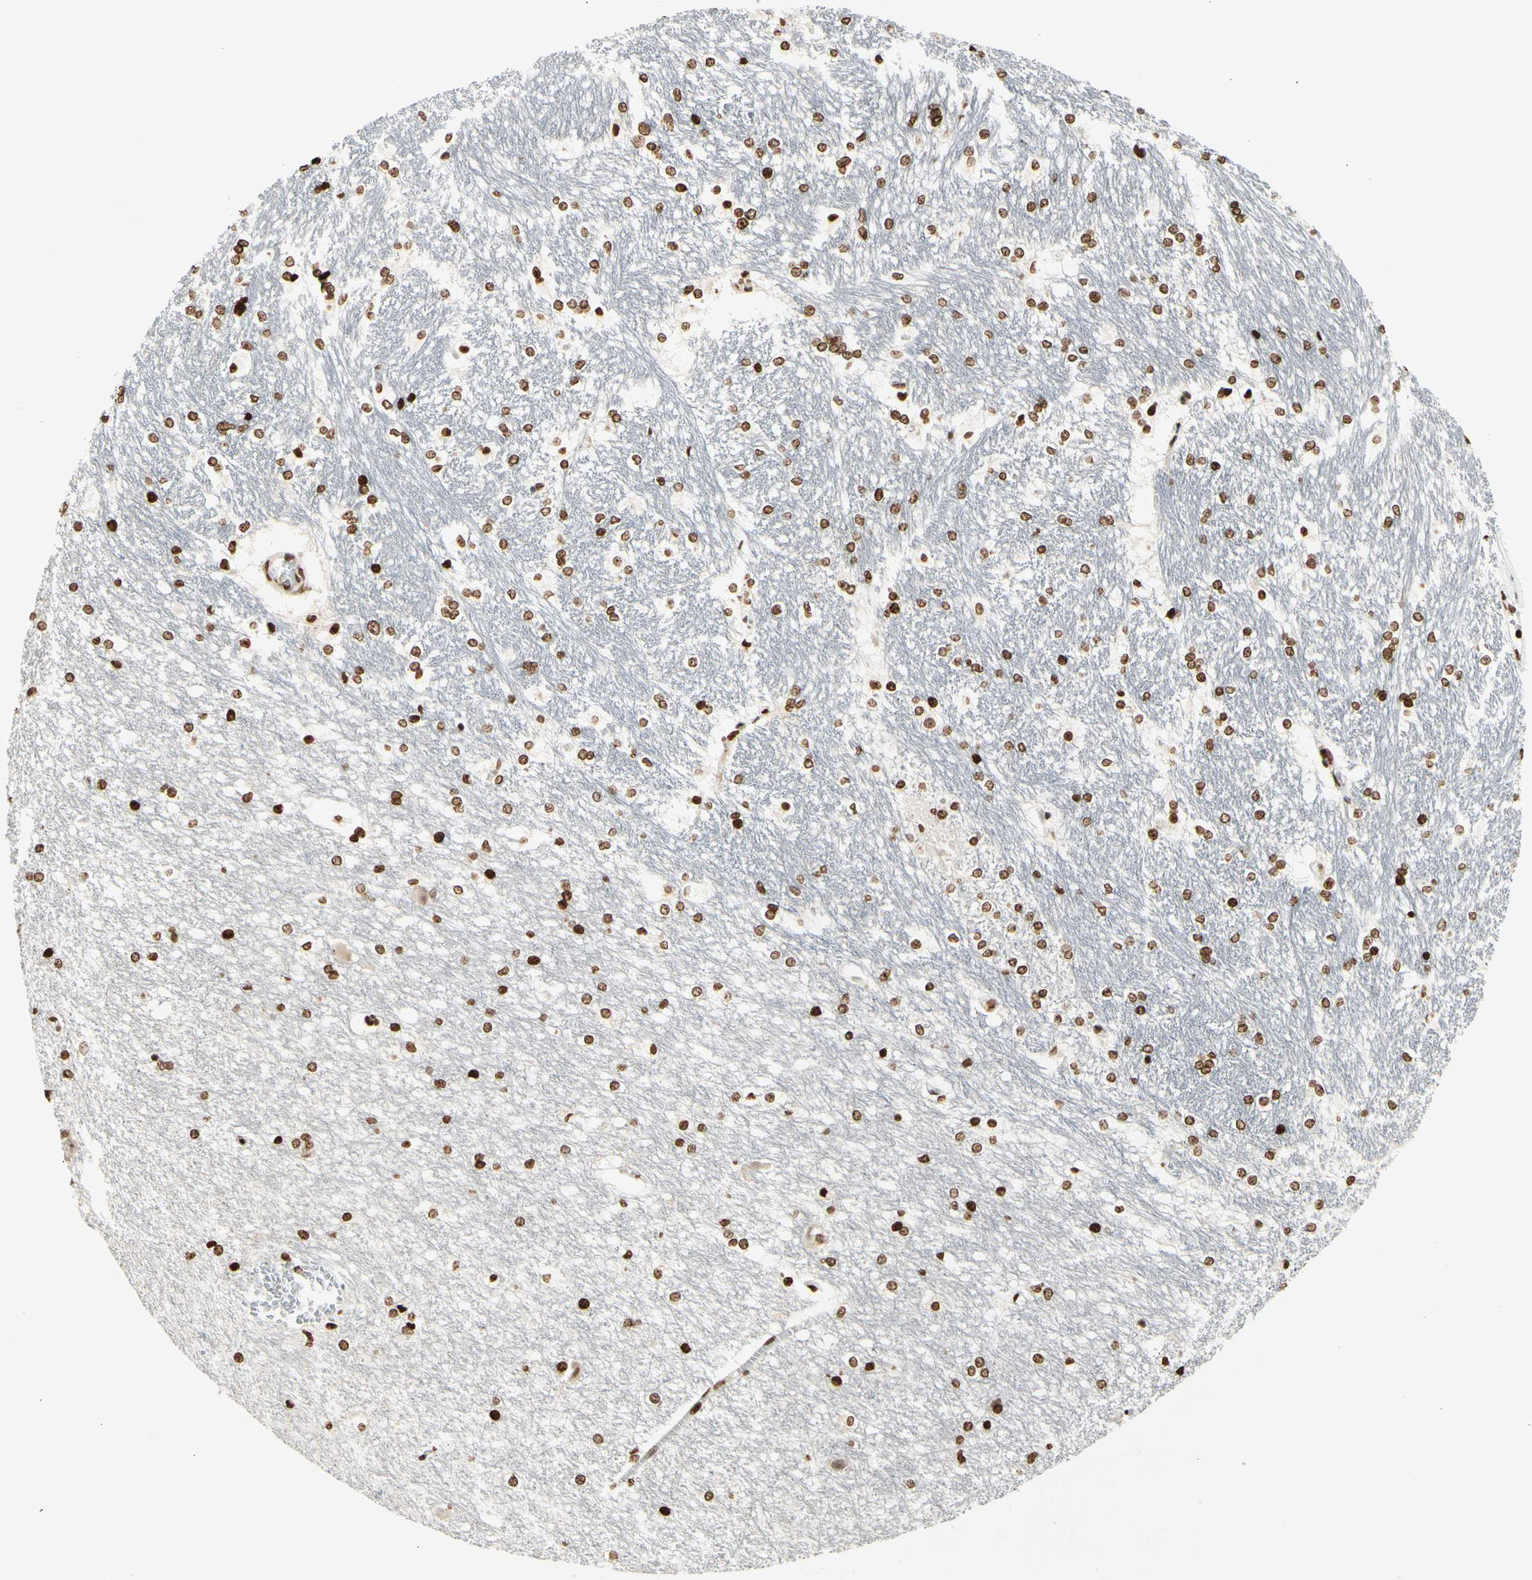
{"staining": {"intensity": "strong", "quantity": ">75%", "location": "nuclear"}, "tissue": "hippocampus", "cell_type": "Glial cells", "image_type": "normal", "snomed": [{"axis": "morphology", "description": "Normal tissue, NOS"}, {"axis": "topography", "description": "Hippocampus"}], "caption": "Strong nuclear staining is present in about >75% of glial cells in benign hippocampus. The protein is stained brown, and the nuclei are stained in blue (DAB (3,3'-diaminobenzidine) IHC with brightfield microscopy, high magnification).", "gene": "RORA", "patient": {"sex": "female", "age": 19}}